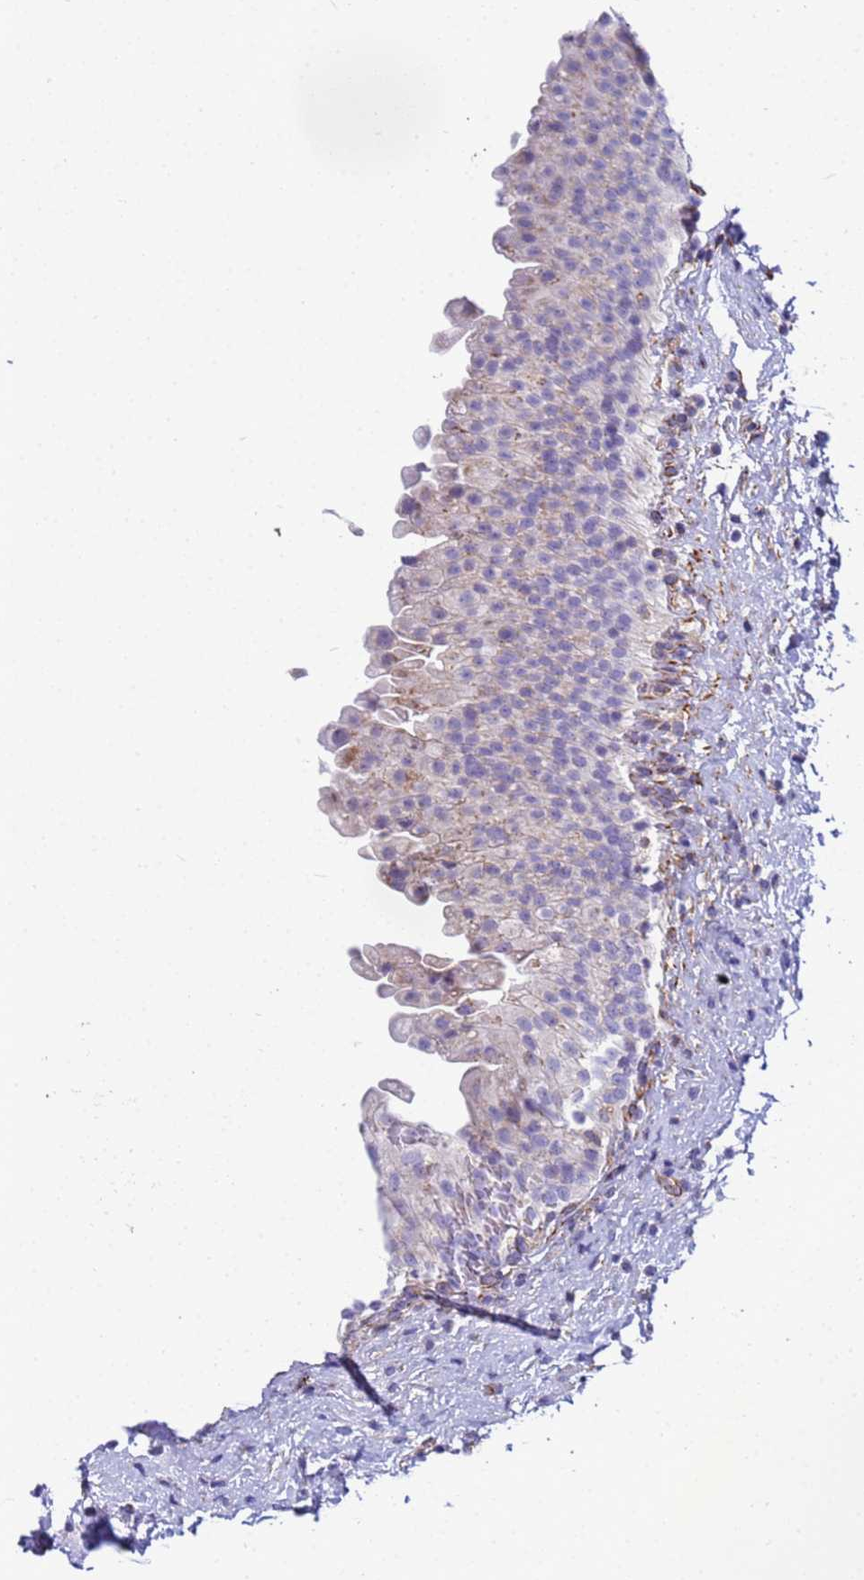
{"staining": {"intensity": "weak", "quantity": "<25%", "location": "cytoplasmic/membranous"}, "tissue": "urinary bladder", "cell_type": "Urothelial cells", "image_type": "normal", "snomed": [{"axis": "morphology", "description": "Normal tissue, NOS"}, {"axis": "topography", "description": "Urinary bladder"}], "caption": "IHC micrograph of unremarkable urinary bladder: human urinary bladder stained with DAB displays no significant protein positivity in urothelial cells. (DAB IHC visualized using brightfield microscopy, high magnification).", "gene": "UBXN2B", "patient": {"sex": "female", "age": 27}}